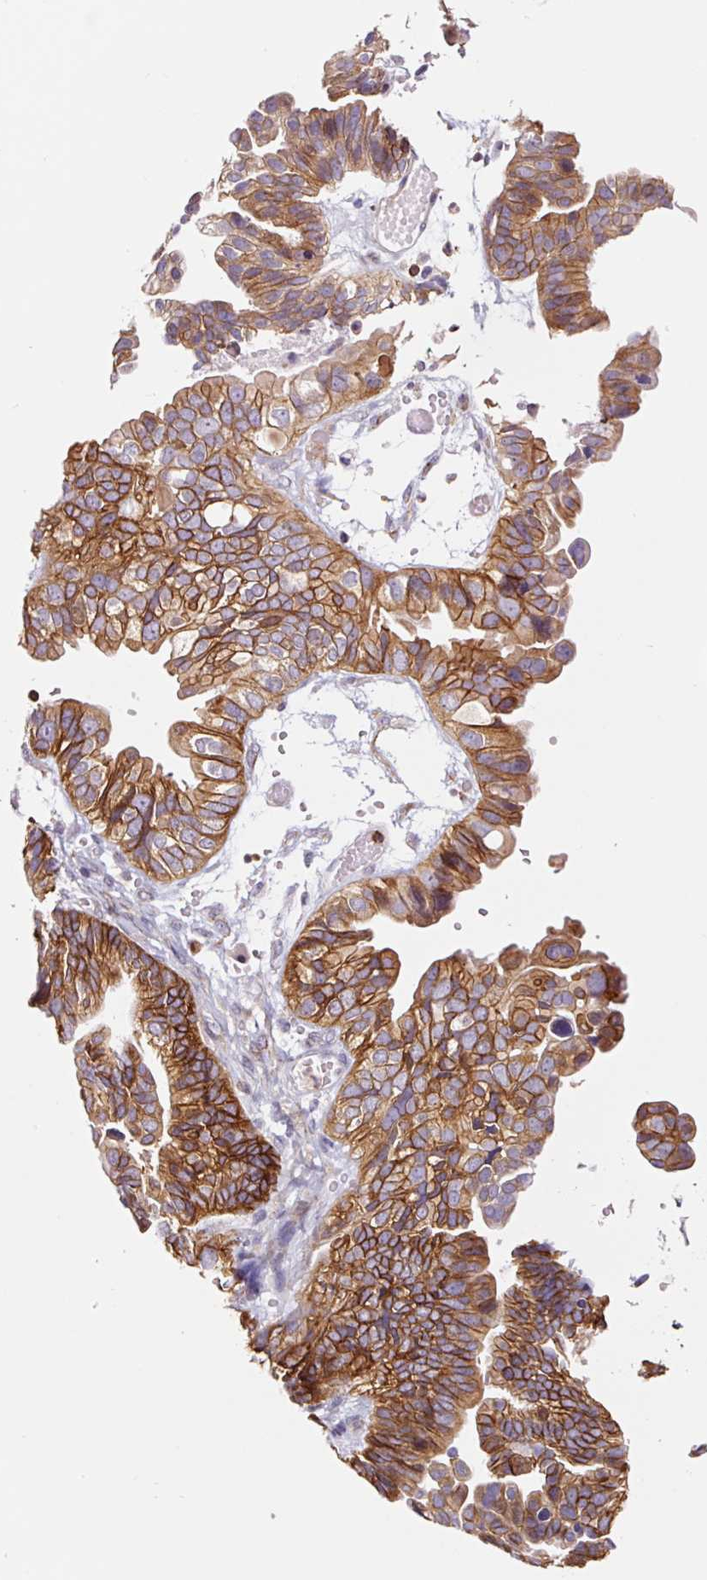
{"staining": {"intensity": "moderate", "quantity": ">75%", "location": "cytoplasmic/membranous"}, "tissue": "ovarian cancer", "cell_type": "Tumor cells", "image_type": "cancer", "snomed": [{"axis": "morphology", "description": "Cystadenocarcinoma, serous, NOS"}, {"axis": "topography", "description": "Ovary"}], "caption": "Ovarian cancer was stained to show a protein in brown. There is medium levels of moderate cytoplasmic/membranous positivity in approximately >75% of tumor cells.", "gene": "ADD3", "patient": {"sex": "female", "age": 56}}